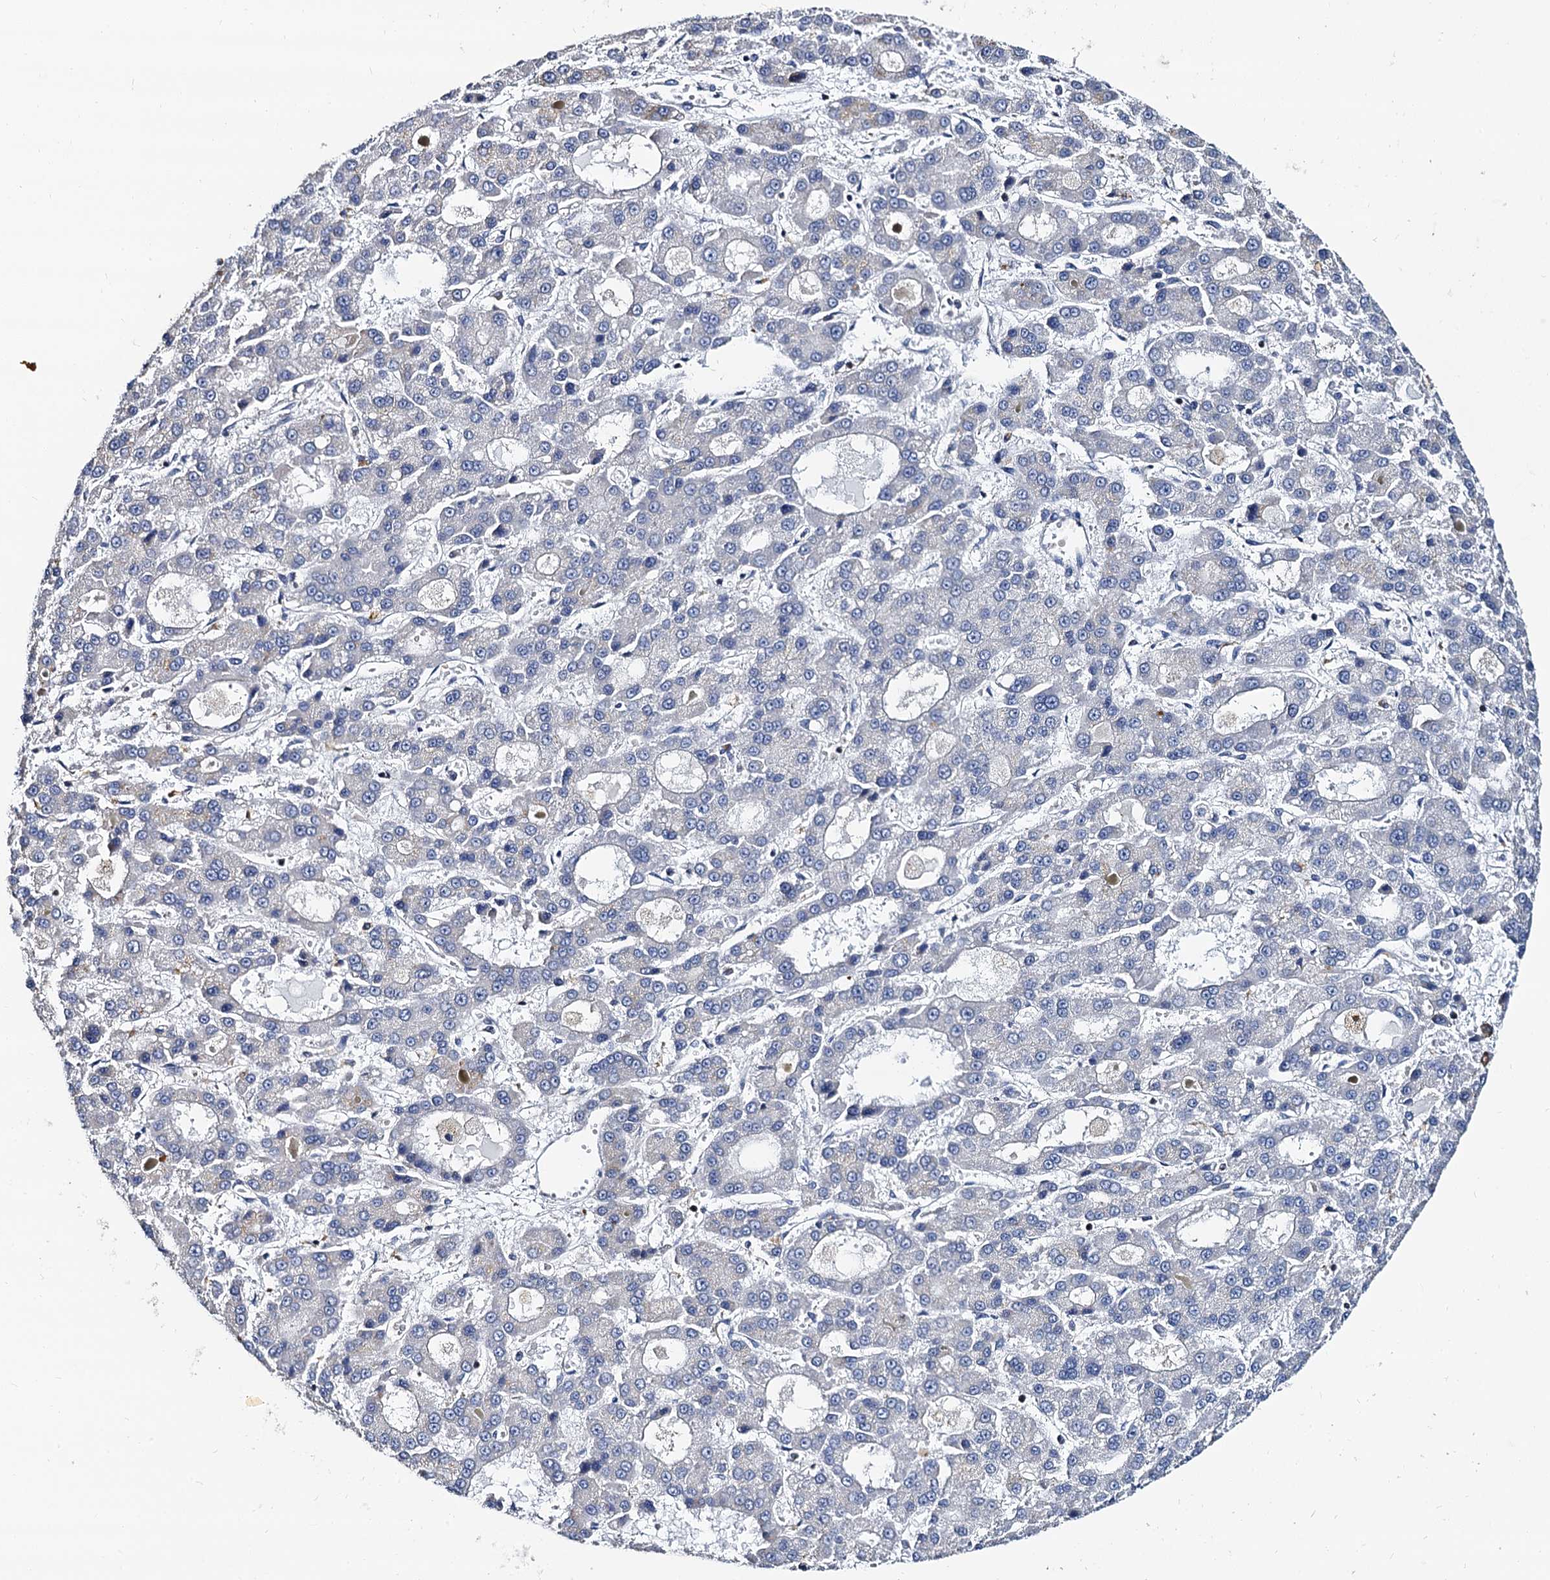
{"staining": {"intensity": "negative", "quantity": "none", "location": "none"}, "tissue": "liver cancer", "cell_type": "Tumor cells", "image_type": "cancer", "snomed": [{"axis": "morphology", "description": "Carcinoma, Hepatocellular, NOS"}, {"axis": "topography", "description": "Liver"}], "caption": "High magnification brightfield microscopy of liver cancer (hepatocellular carcinoma) stained with DAB (3,3'-diaminobenzidine) (brown) and counterstained with hematoxylin (blue): tumor cells show no significant positivity.", "gene": "ANKRD13A", "patient": {"sex": "male", "age": 70}}